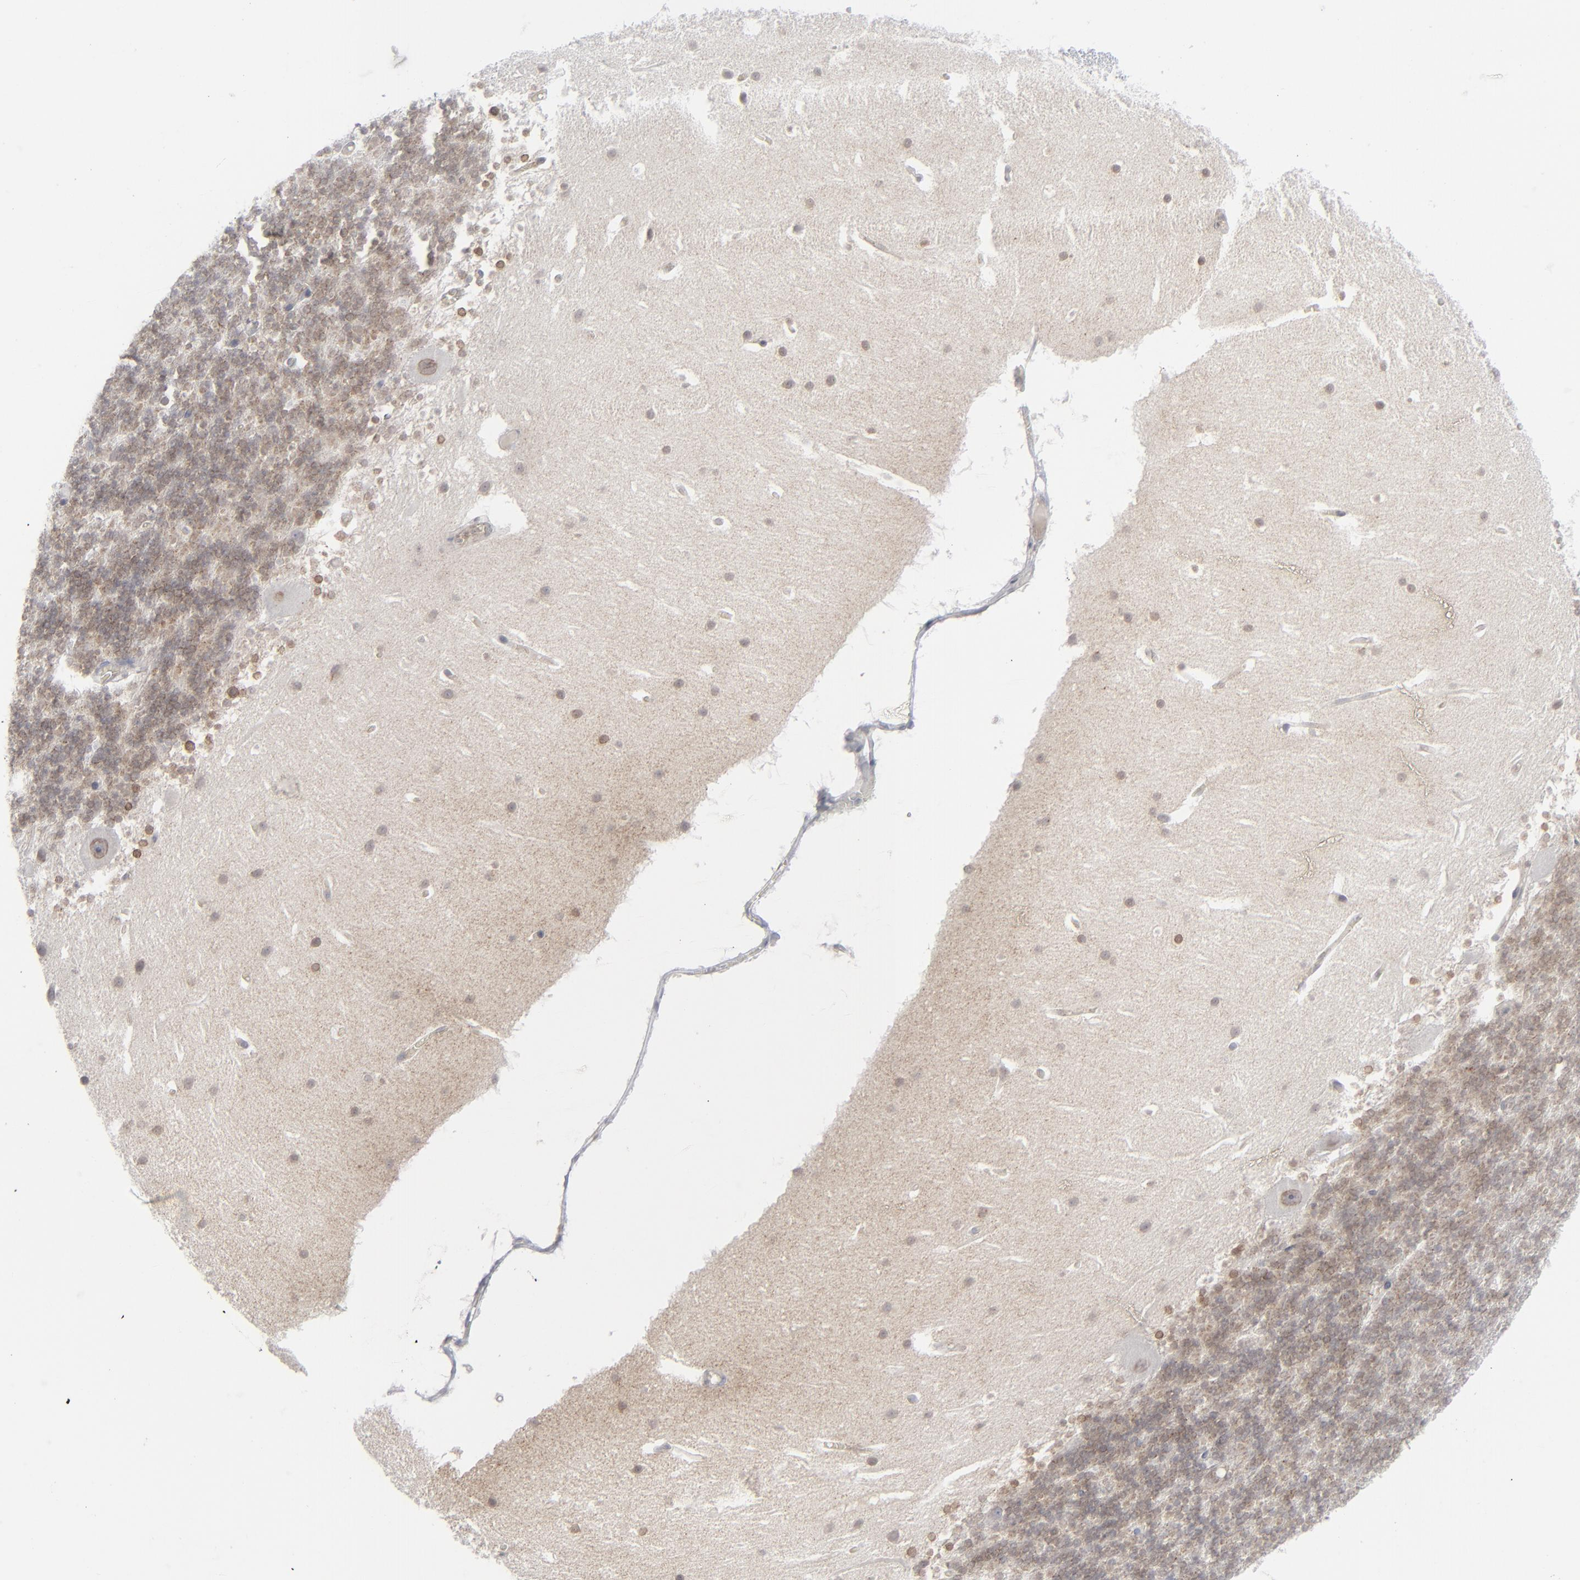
{"staining": {"intensity": "weak", "quantity": ">75%", "location": "cytoplasmic/membranous,nuclear"}, "tissue": "cerebellum", "cell_type": "Cells in granular layer", "image_type": "normal", "snomed": [{"axis": "morphology", "description": "Normal tissue, NOS"}, {"axis": "topography", "description": "Cerebellum"}], "caption": "Immunohistochemistry (IHC) (DAB (3,3'-diaminobenzidine)) staining of normal cerebellum shows weak cytoplasmic/membranous,nuclear protein staining in approximately >75% of cells in granular layer. The staining is performed using DAB (3,3'-diaminobenzidine) brown chromogen to label protein expression. The nuclei are counter-stained blue using hematoxylin.", "gene": "NUP88", "patient": {"sex": "male", "age": 45}}